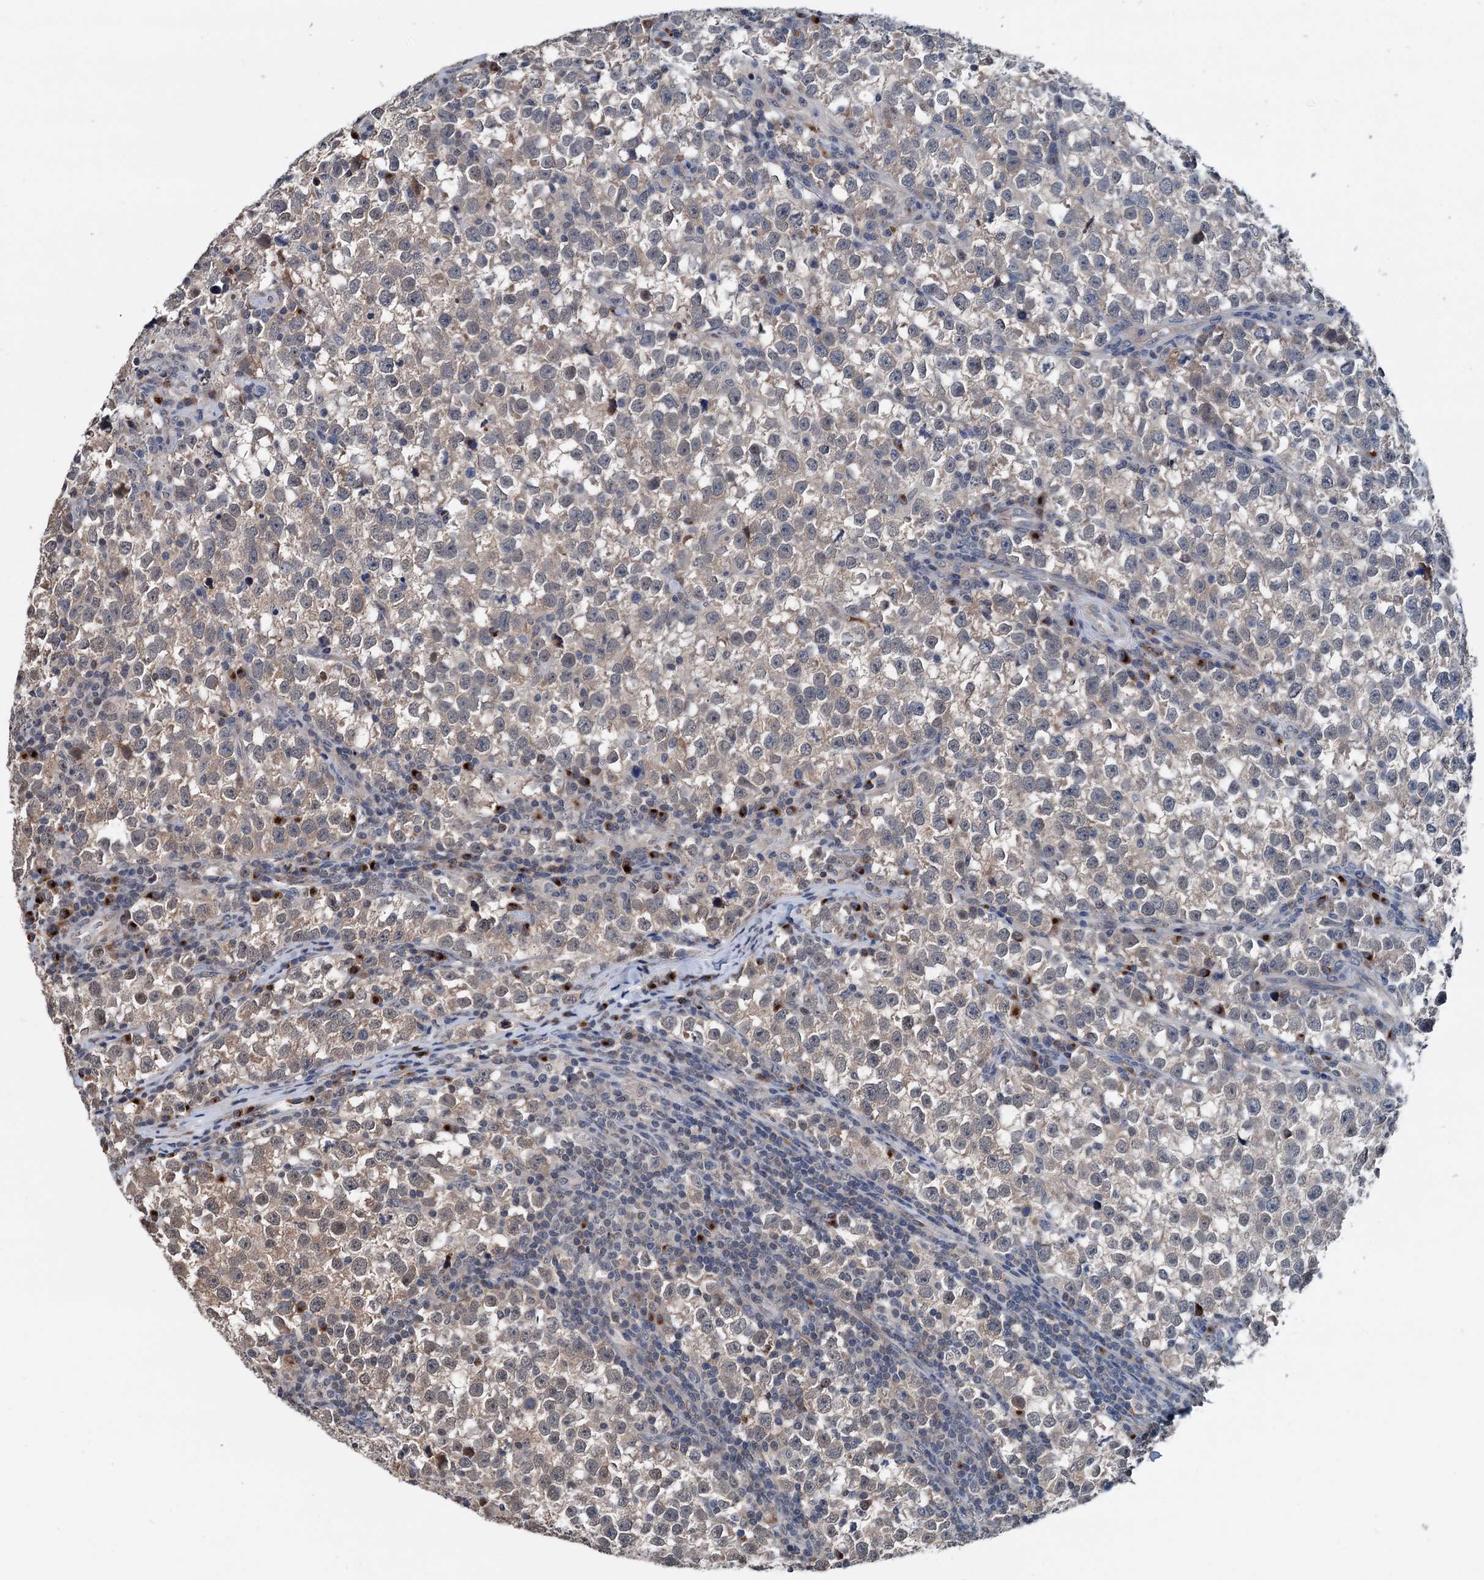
{"staining": {"intensity": "weak", "quantity": ">75%", "location": "cytoplasmic/membranous"}, "tissue": "testis cancer", "cell_type": "Tumor cells", "image_type": "cancer", "snomed": [{"axis": "morphology", "description": "Normal tissue, NOS"}, {"axis": "morphology", "description": "Seminoma, NOS"}, {"axis": "topography", "description": "Testis"}], "caption": "Protein staining by immunohistochemistry (IHC) displays weak cytoplasmic/membranous staining in approximately >75% of tumor cells in seminoma (testis).", "gene": "SHLD1", "patient": {"sex": "male", "age": 43}}